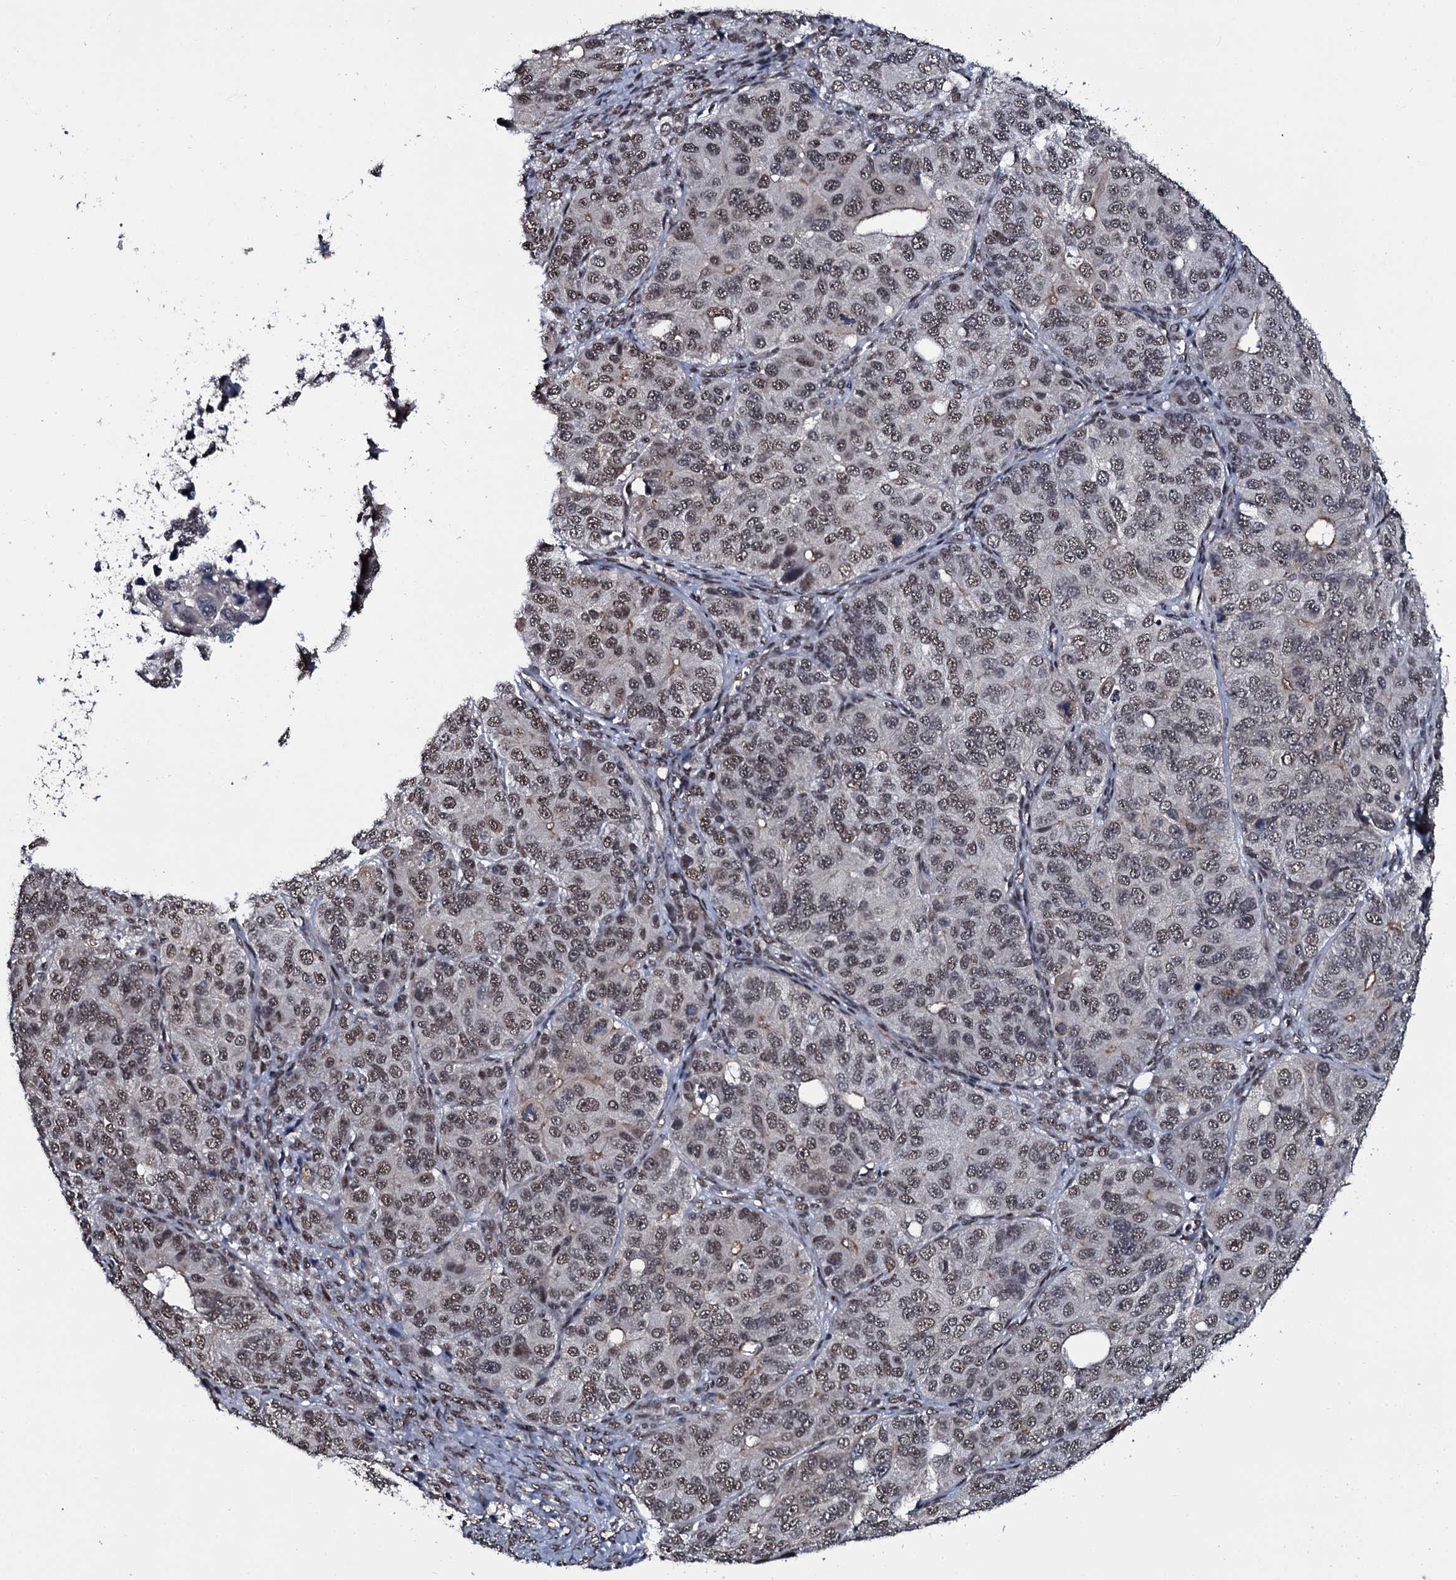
{"staining": {"intensity": "moderate", "quantity": "25%-75%", "location": "nuclear"}, "tissue": "ovarian cancer", "cell_type": "Tumor cells", "image_type": "cancer", "snomed": [{"axis": "morphology", "description": "Carcinoma, endometroid"}, {"axis": "topography", "description": "Ovary"}], "caption": "About 25%-75% of tumor cells in human endometroid carcinoma (ovarian) display moderate nuclear protein staining as visualized by brown immunohistochemical staining.", "gene": "SH2D4B", "patient": {"sex": "female", "age": 51}}